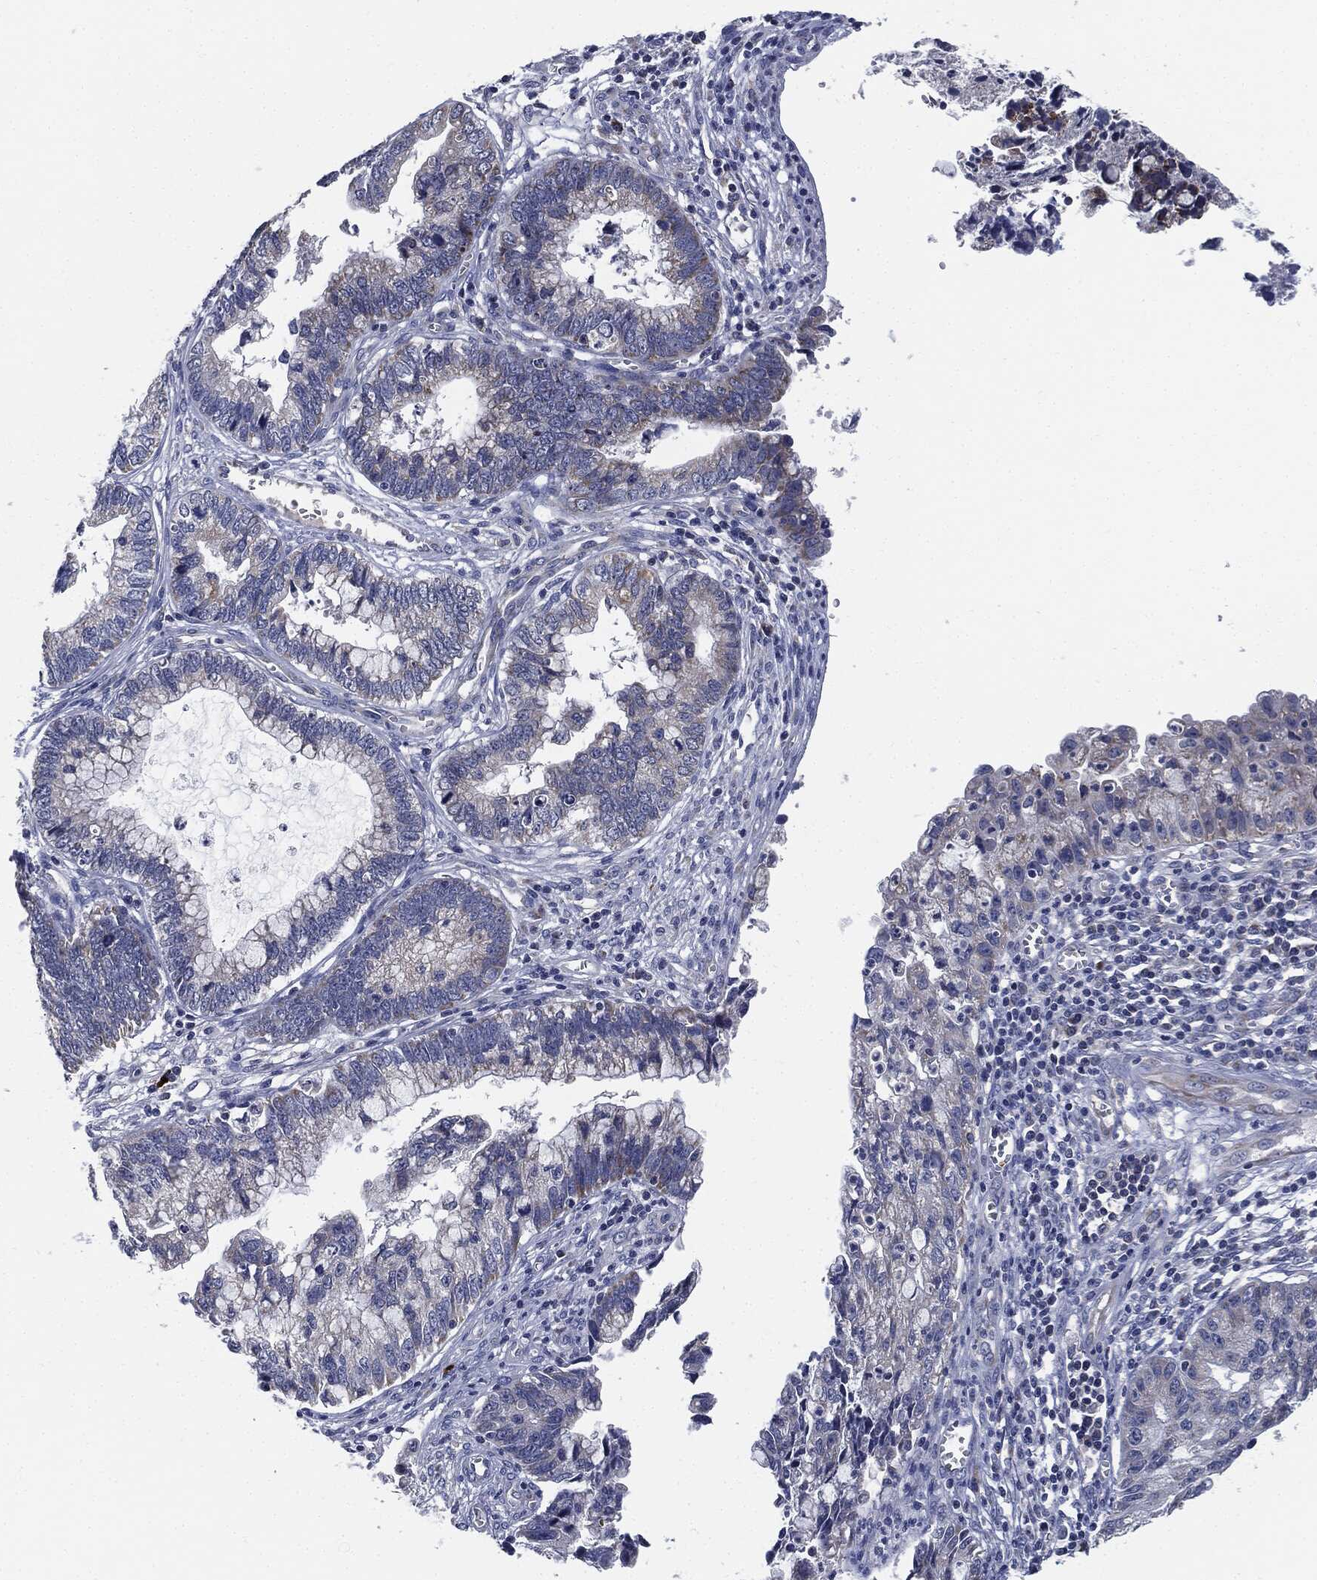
{"staining": {"intensity": "negative", "quantity": "none", "location": "none"}, "tissue": "cervical cancer", "cell_type": "Tumor cells", "image_type": "cancer", "snomed": [{"axis": "morphology", "description": "Adenocarcinoma, NOS"}, {"axis": "topography", "description": "Cervix"}], "caption": "Tumor cells show no significant protein staining in adenocarcinoma (cervical). The staining was performed using DAB to visualize the protein expression in brown, while the nuclei were stained in blue with hematoxylin (Magnification: 20x).", "gene": "SIGLEC9", "patient": {"sex": "female", "age": 44}}